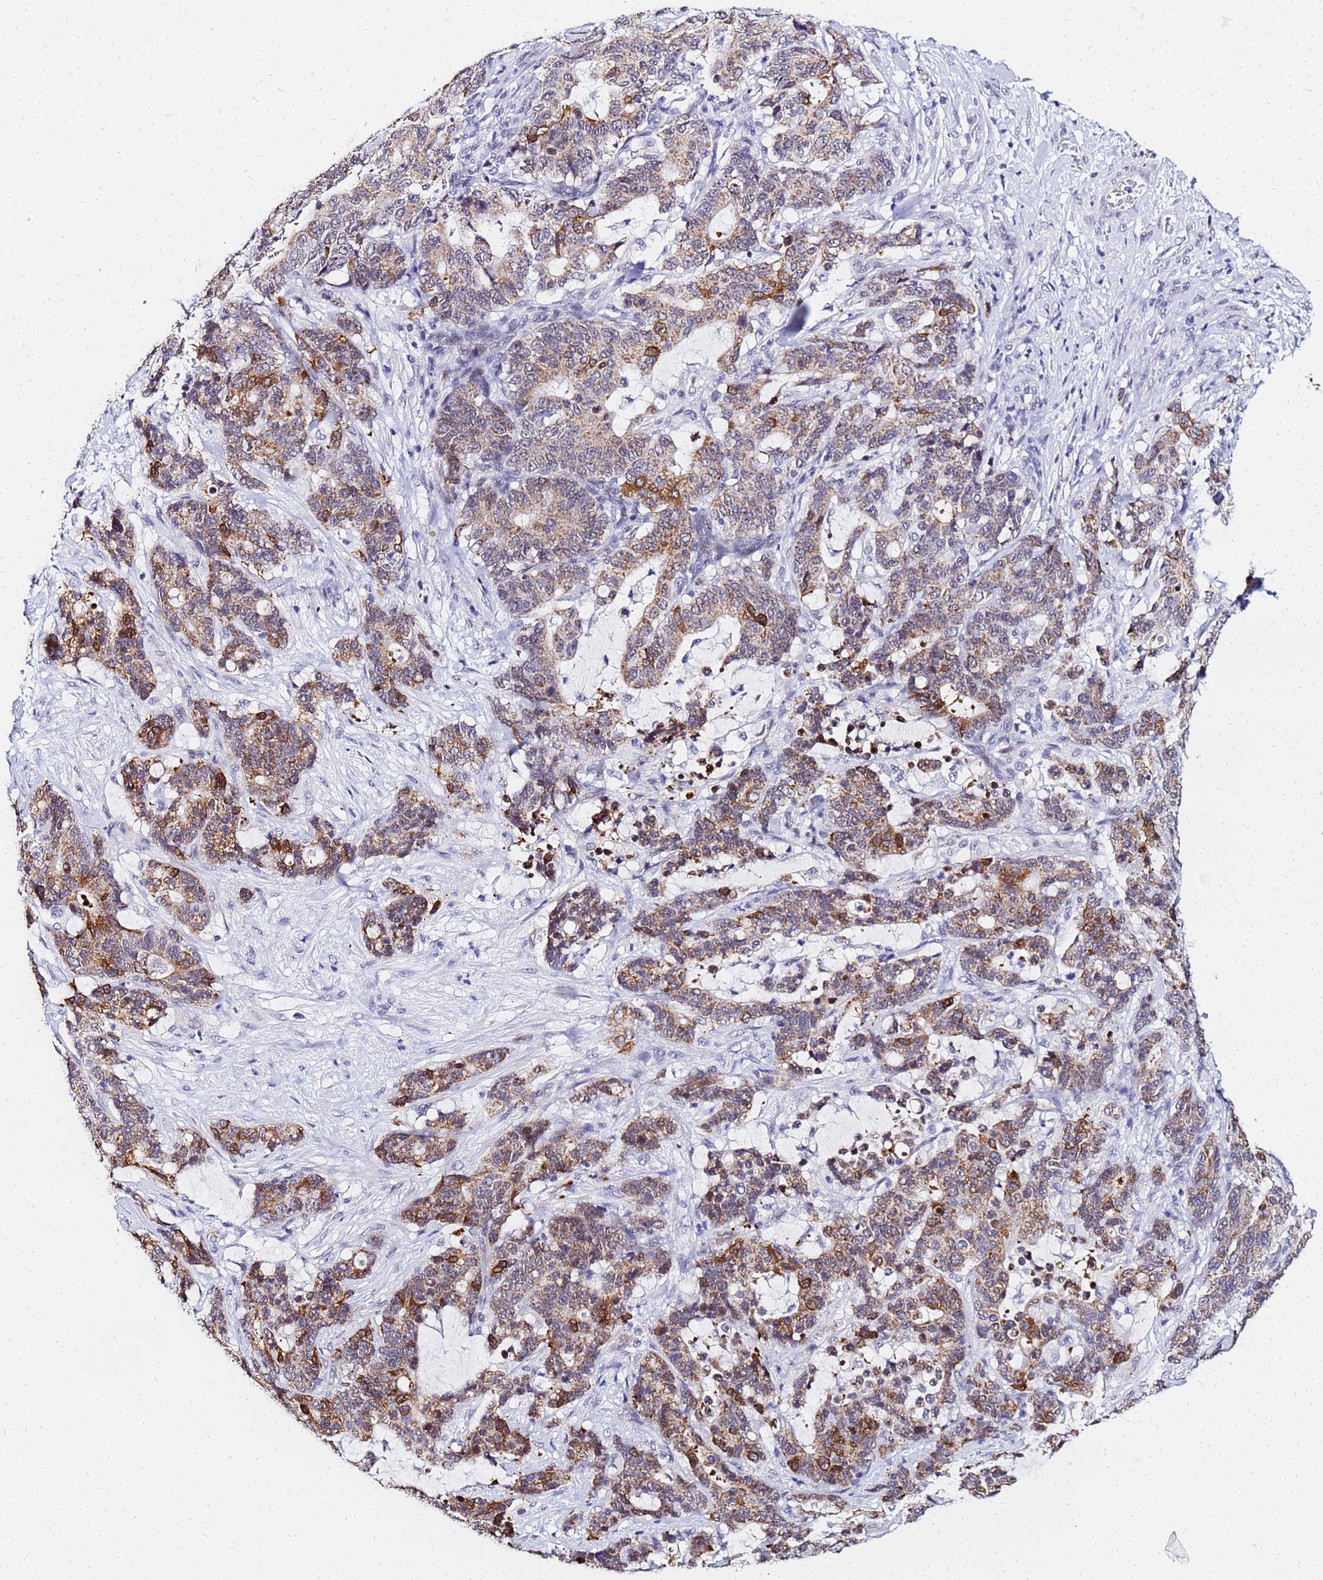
{"staining": {"intensity": "moderate", "quantity": ">75%", "location": "cytoplasmic/membranous"}, "tissue": "stomach cancer", "cell_type": "Tumor cells", "image_type": "cancer", "snomed": [{"axis": "morphology", "description": "Normal tissue, NOS"}, {"axis": "morphology", "description": "Adenocarcinoma, NOS"}, {"axis": "topography", "description": "Stomach"}], "caption": "A histopathology image of stomach cancer (adenocarcinoma) stained for a protein reveals moderate cytoplasmic/membranous brown staining in tumor cells. The staining was performed using DAB (3,3'-diaminobenzidine), with brown indicating positive protein expression. Nuclei are stained blue with hematoxylin.", "gene": "CKMT1A", "patient": {"sex": "female", "age": 64}}